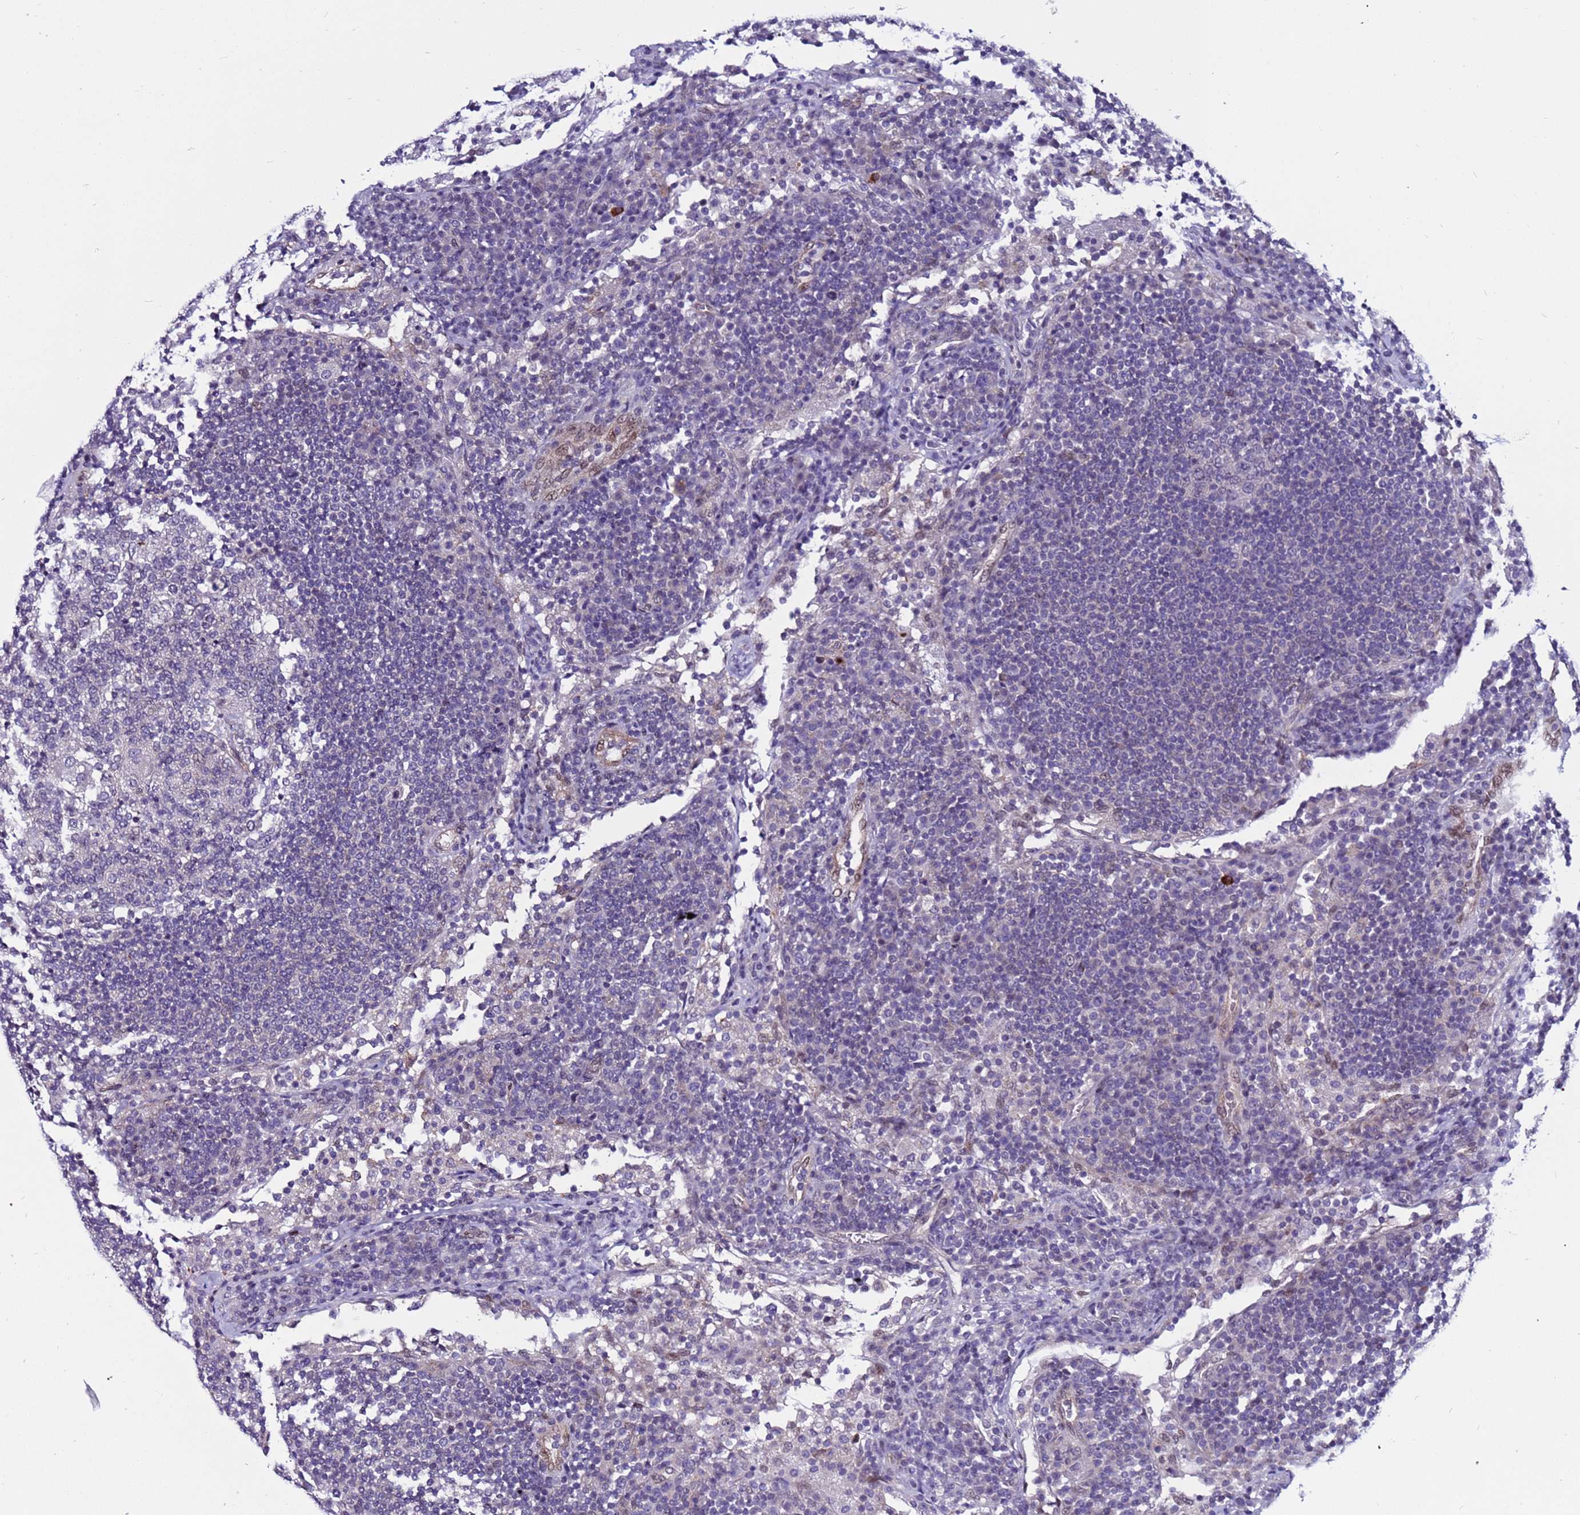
{"staining": {"intensity": "negative", "quantity": "none", "location": "none"}, "tissue": "lymph node", "cell_type": "Germinal center cells", "image_type": "normal", "snomed": [{"axis": "morphology", "description": "Normal tissue, NOS"}, {"axis": "topography", "description": "Lymph node"}], "caption": "DAB (3,3'-diaminobenzidine) immunohistochemical staining of benign lymph node displays no significant expression in germinal center cells.", "gene": "TRIM37", "patient": {"sex": "female", "age": 53}}